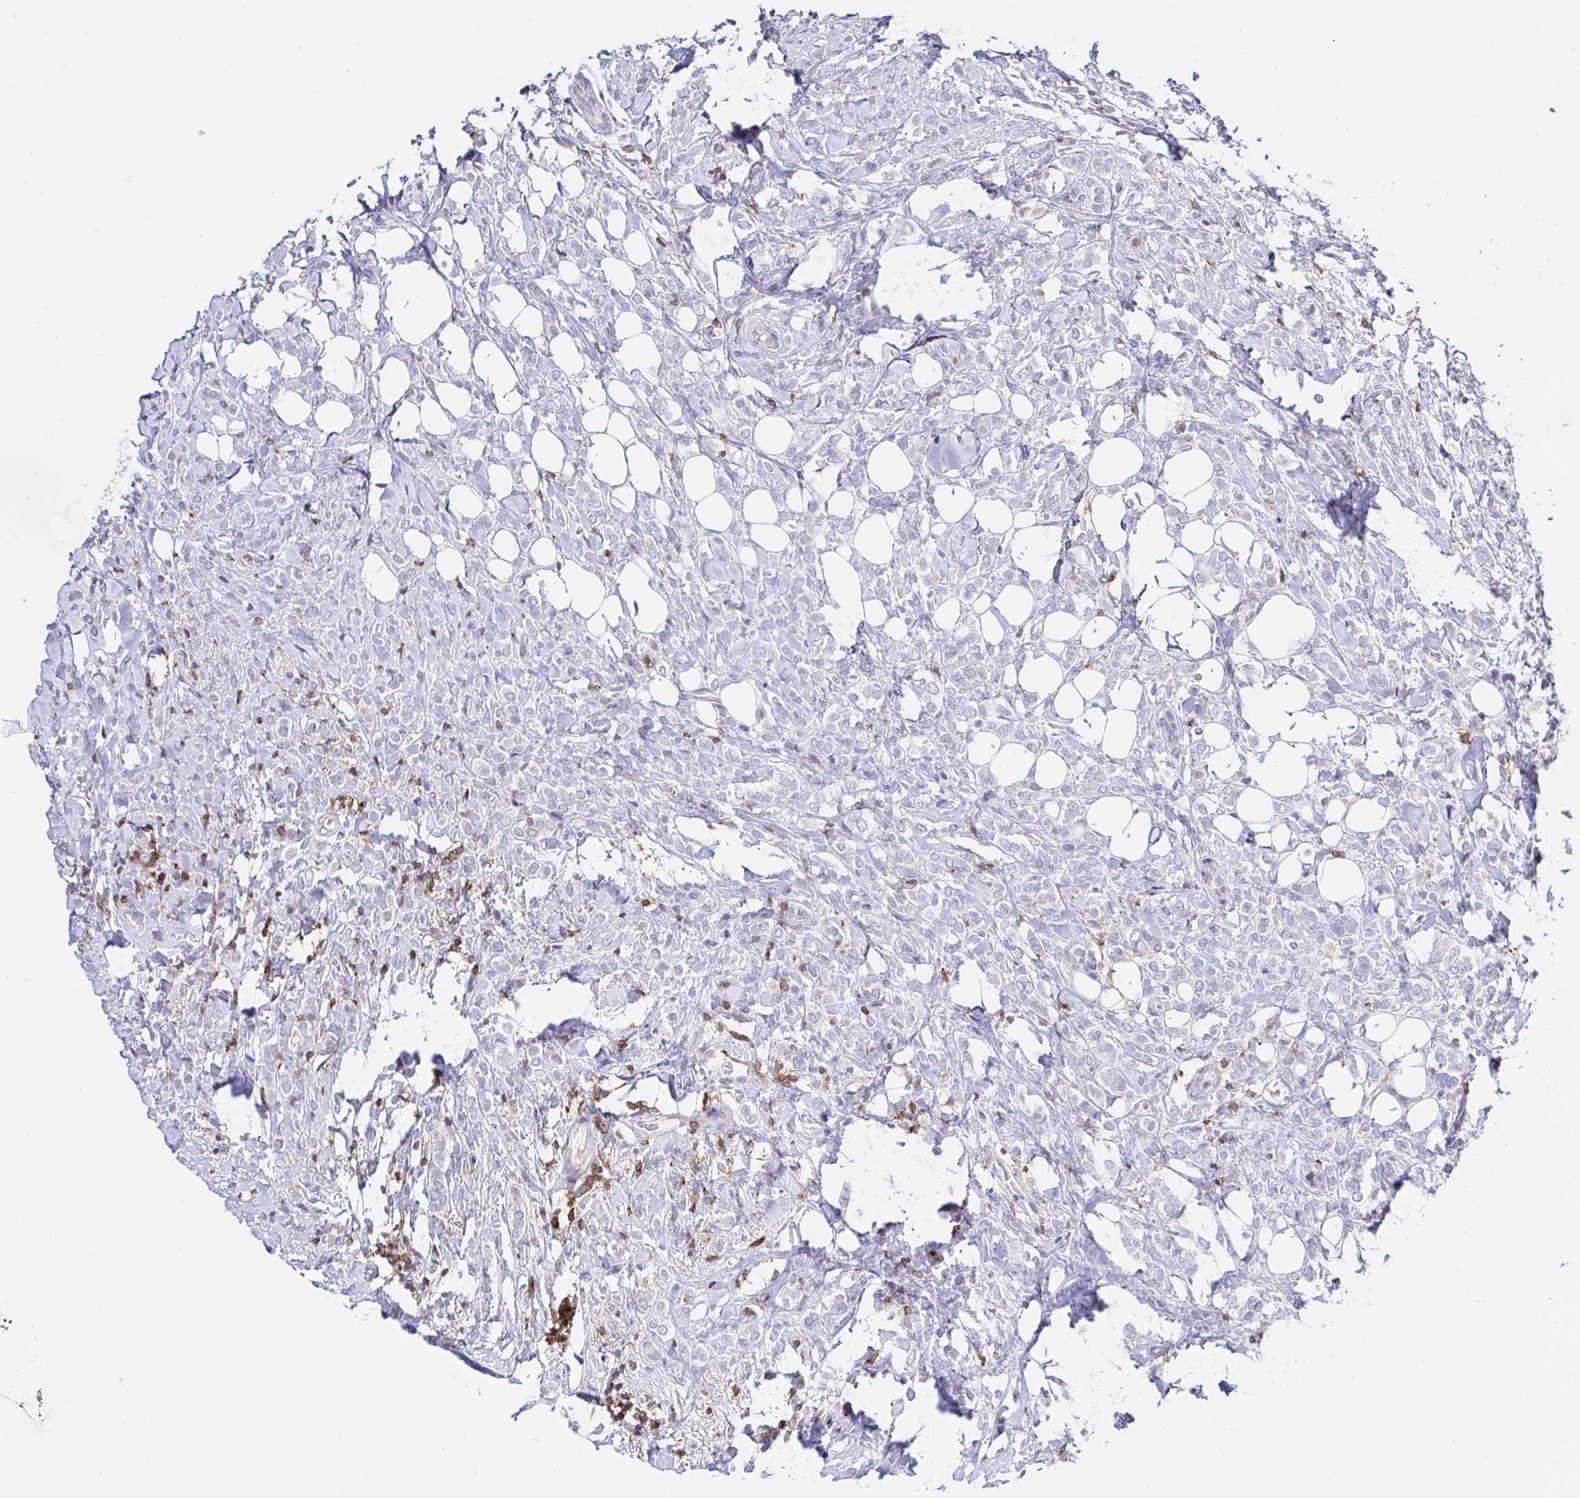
{"staining": {"intensity": "negative", "quantity": "none", "location": "none"}, "tissue": "breast cancer", "cell_type": "Tumor cells", "image_type": "cancer", "snomed": [{"axis": "morphology", "description": "Lobular carcinoma"}, {"axis": "topography", "description": "Breast"}], "caption": "IHC histopathology image of human breast lobular carcinoma stained for a protein (brown), which shows no positivity in tumor cells.", "gene": "SKAP1", "patient": {"sex": "female", "age": 49}}